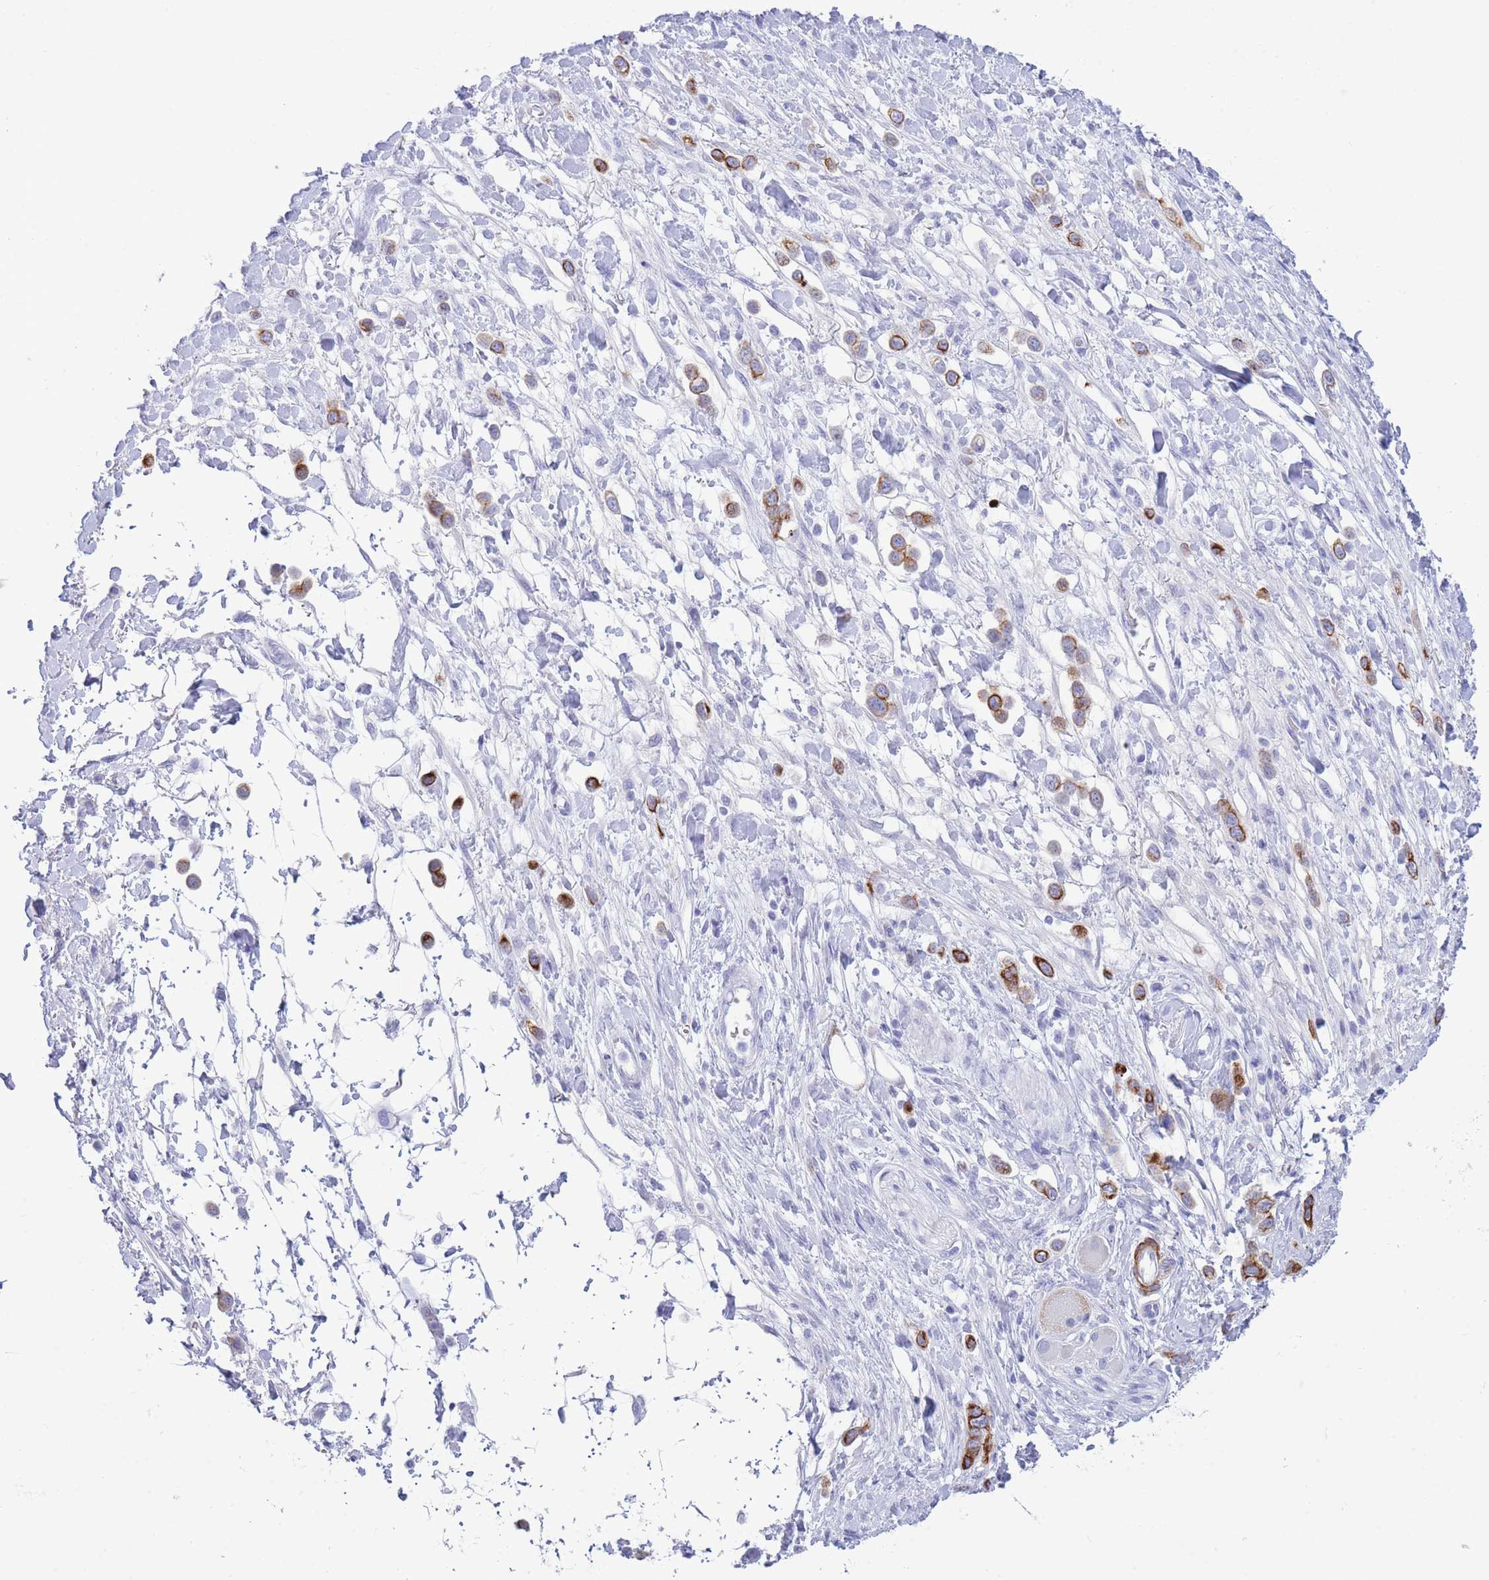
{"staining": {"intensity": "strong", "quantity": "25%-75%", "location": "cytoplasmic/membranous"}, "tissue": "stomach cancer", "cell_type": "Tumor cells", "image_type": "cancer", "snomed": [{"axis": "morphology", "description": "Adenocarcinoma, NOS"}, {"axis": "topography", "description": "Stomach"}], "caption": "Stomach adenocarcinoma was stained to show a protein in brown. There is high levels of strong cytoplasmic/membranous expression in approximately 25%-75% of tumor cells. (DAB (3,3'-diaminobenzidine) IHC, brown staining for protein, blue staining for nuclei).", "gene": "VWA8", "patient": {"sex": "female", "age": 65}}